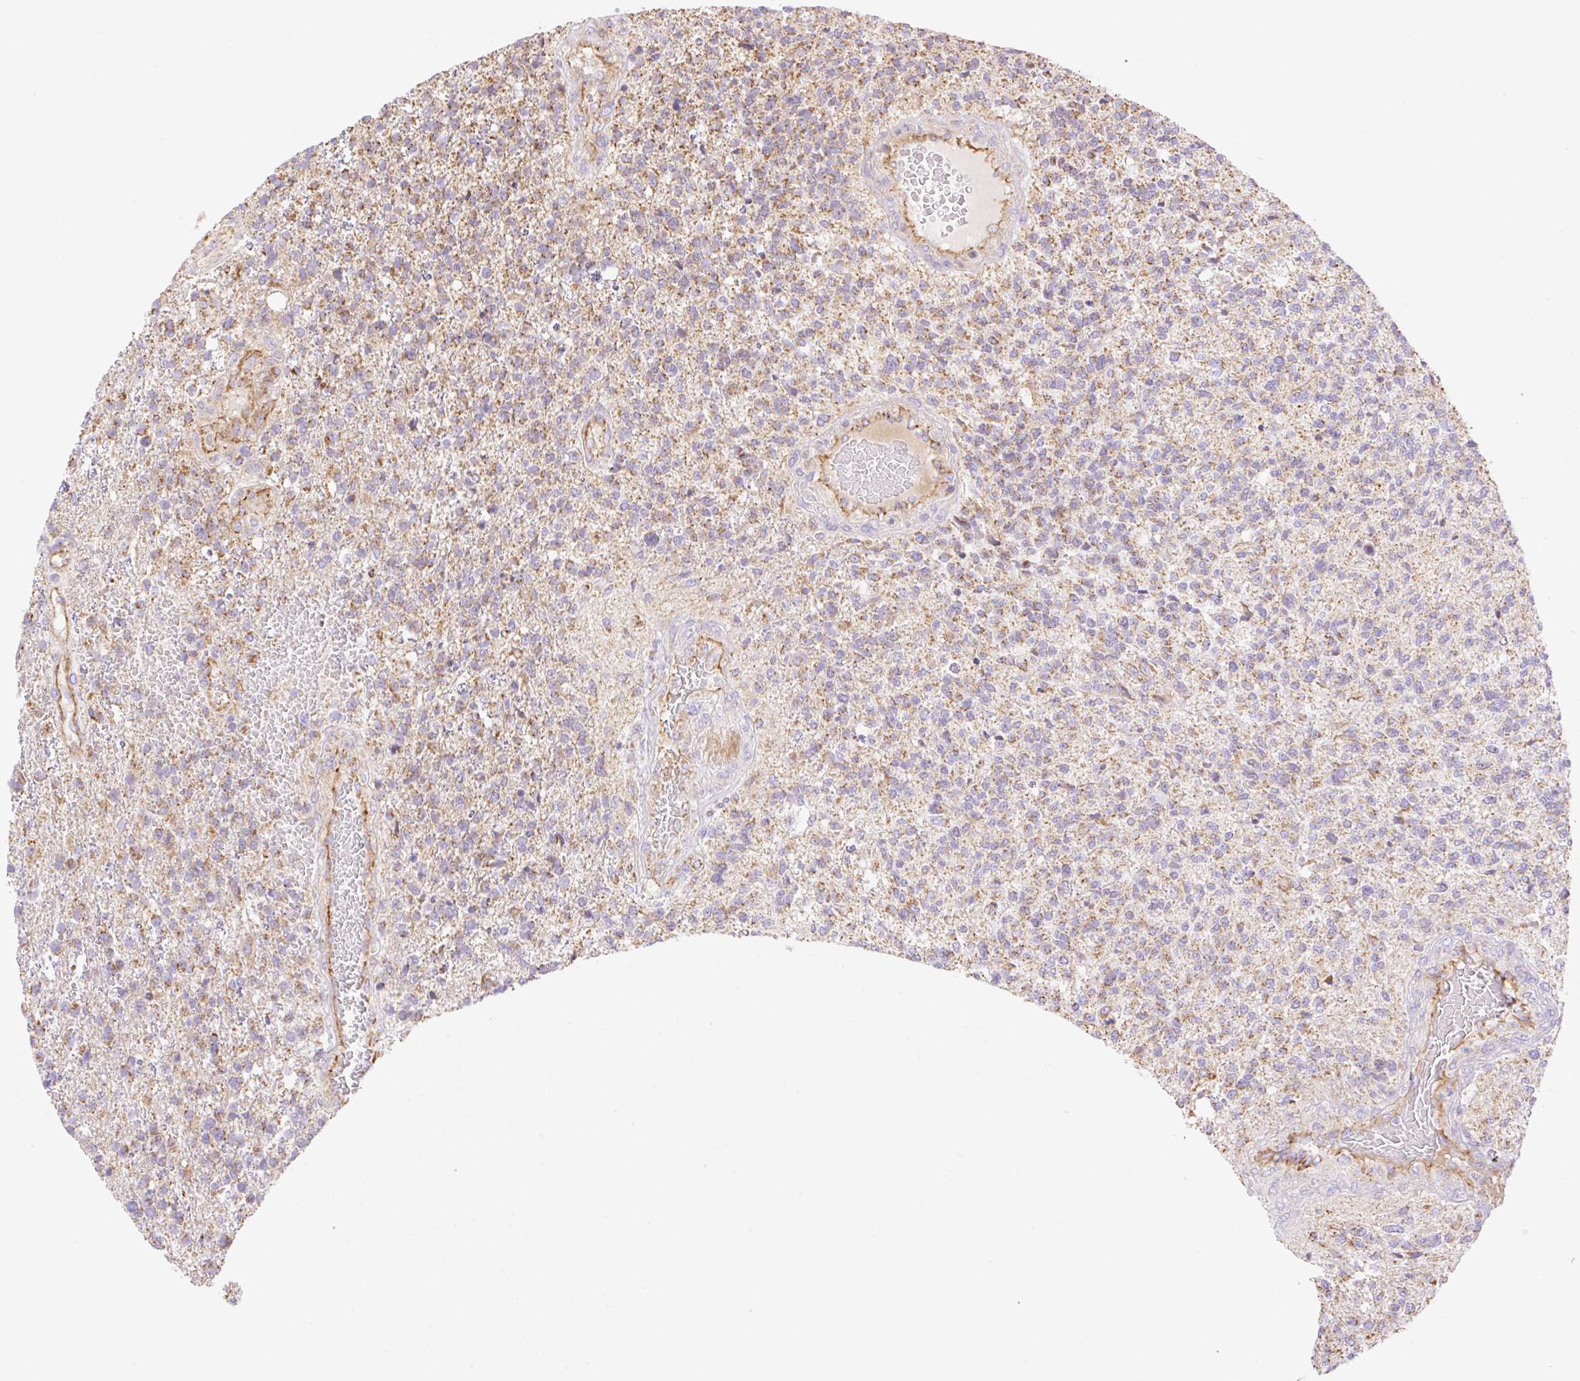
{"staining": {"intensity": "moderate", "quantity": "25%-75%", "location": "cytoplasmic/membranous"}, "tissue": "glioma", "cell_type": "Tumor cells", "image_type": "cancer", "snomed": [{"axis": "morphology", "description": "Glioma, malignant, High grade"}, {"axis": "topography", "description": "Brain"}], "caption": "This is a photomicrograph of immunohistochemistry (IHC) staining of high-grade glioma (malignant), which shows moderate positivity in the cytoplasmic/membranous of tumor cells.", "gene": "ESAM", "patient": {"sex": "male", "age": 56}}